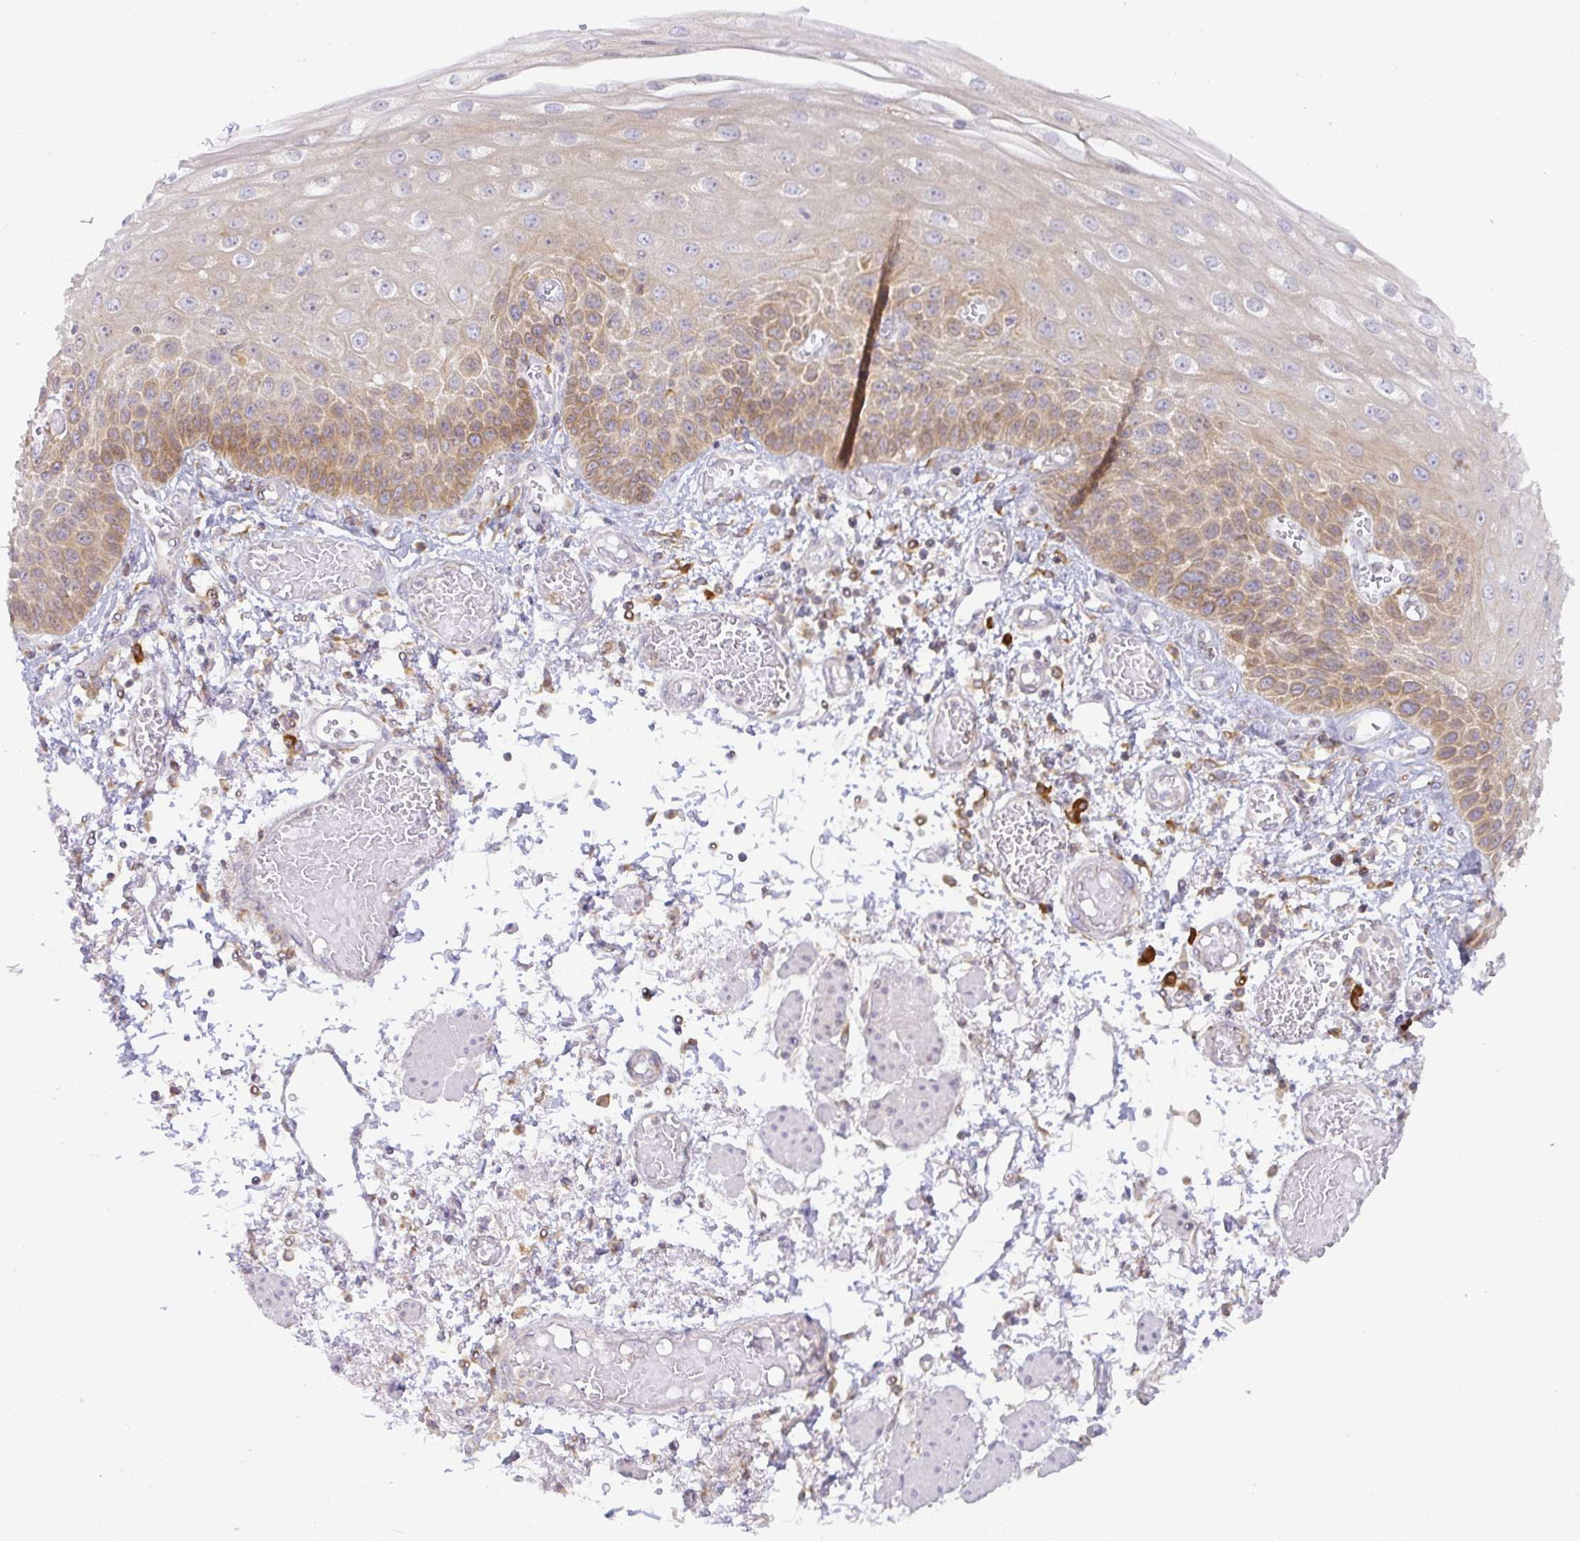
{"staining": {"intensity": "moderate", "quantity": "25%-75%", "location": "cytoplasmic/membranous"}, "tissue": "esophagus", "cell_type": "Squamous epithelial cells", "image_type": "normal", "snomed": [{"axis": "morphology", "description": "Normal tissue, NOS"}, {"axis": "morphology", "description": "Adenocarcinoma, NOS"}, {"axis": "topography", "description": "Esophagus"}], "caption": "Immunohistochemical staining of unremarkable human esophagus displays 25%-75% levels of moderate cytoplasmic/membranous protein expression in about 25%-75% of squamous epithelial cells.", "gene": "DERL2", "patient": {"sex": "male", "age": 81}}